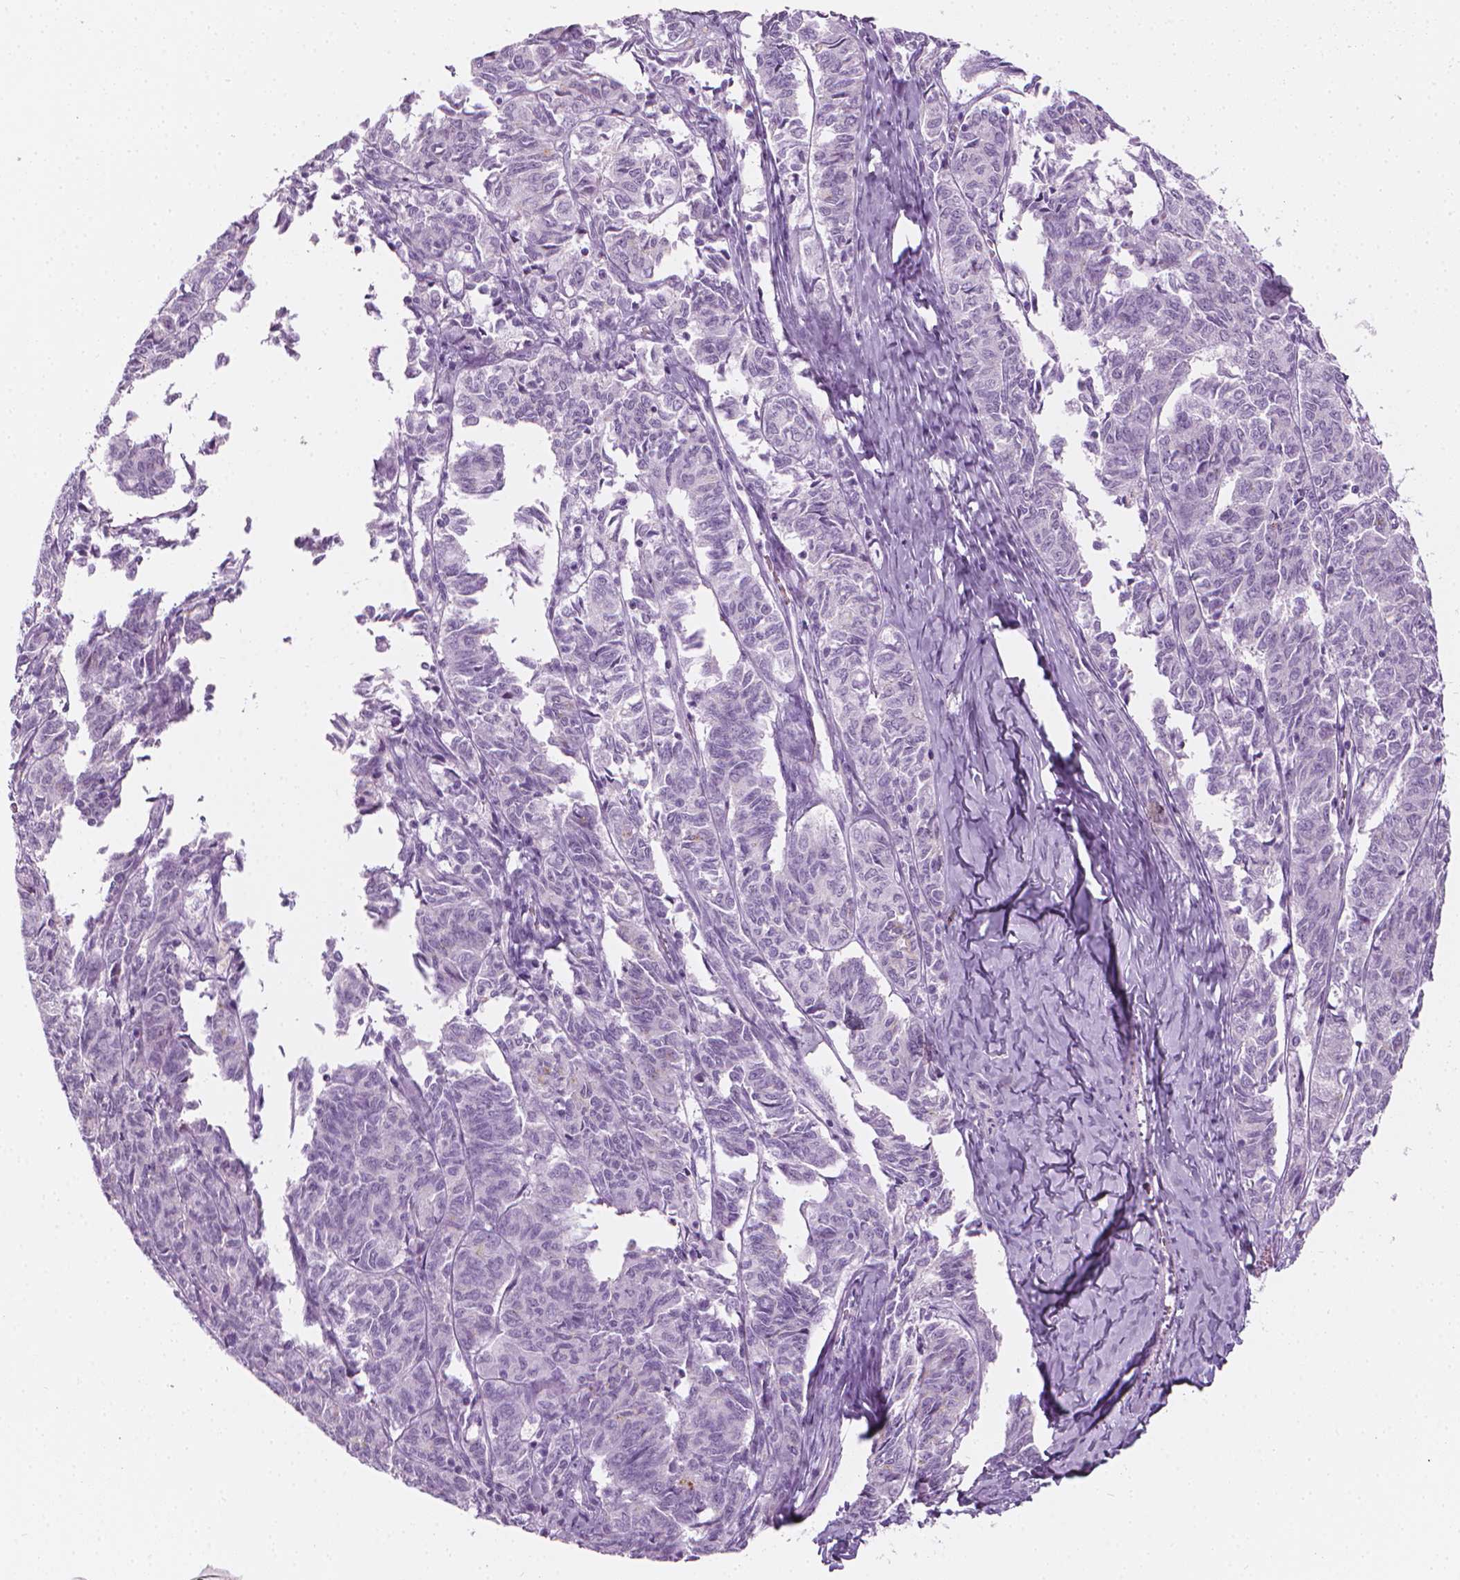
{"staining": {"intensity": "negative", "quantity": "none", "location": "none"}, "tissue": "ovarian cancer", "cell_type": "Tumor cells", "image_type": "cancer", "snomed": [{"axis": "morphology", "description": "Carcinoma, endometroid"}, {"axis": "topography", "description": "Ovary"}], "caption": "This is a photomicrograph of IHC staining of ovarian cancer, which shows no expression in tumor cells.", "gene": "SCG3", "patient": {"sex": "female", "age": 80}}